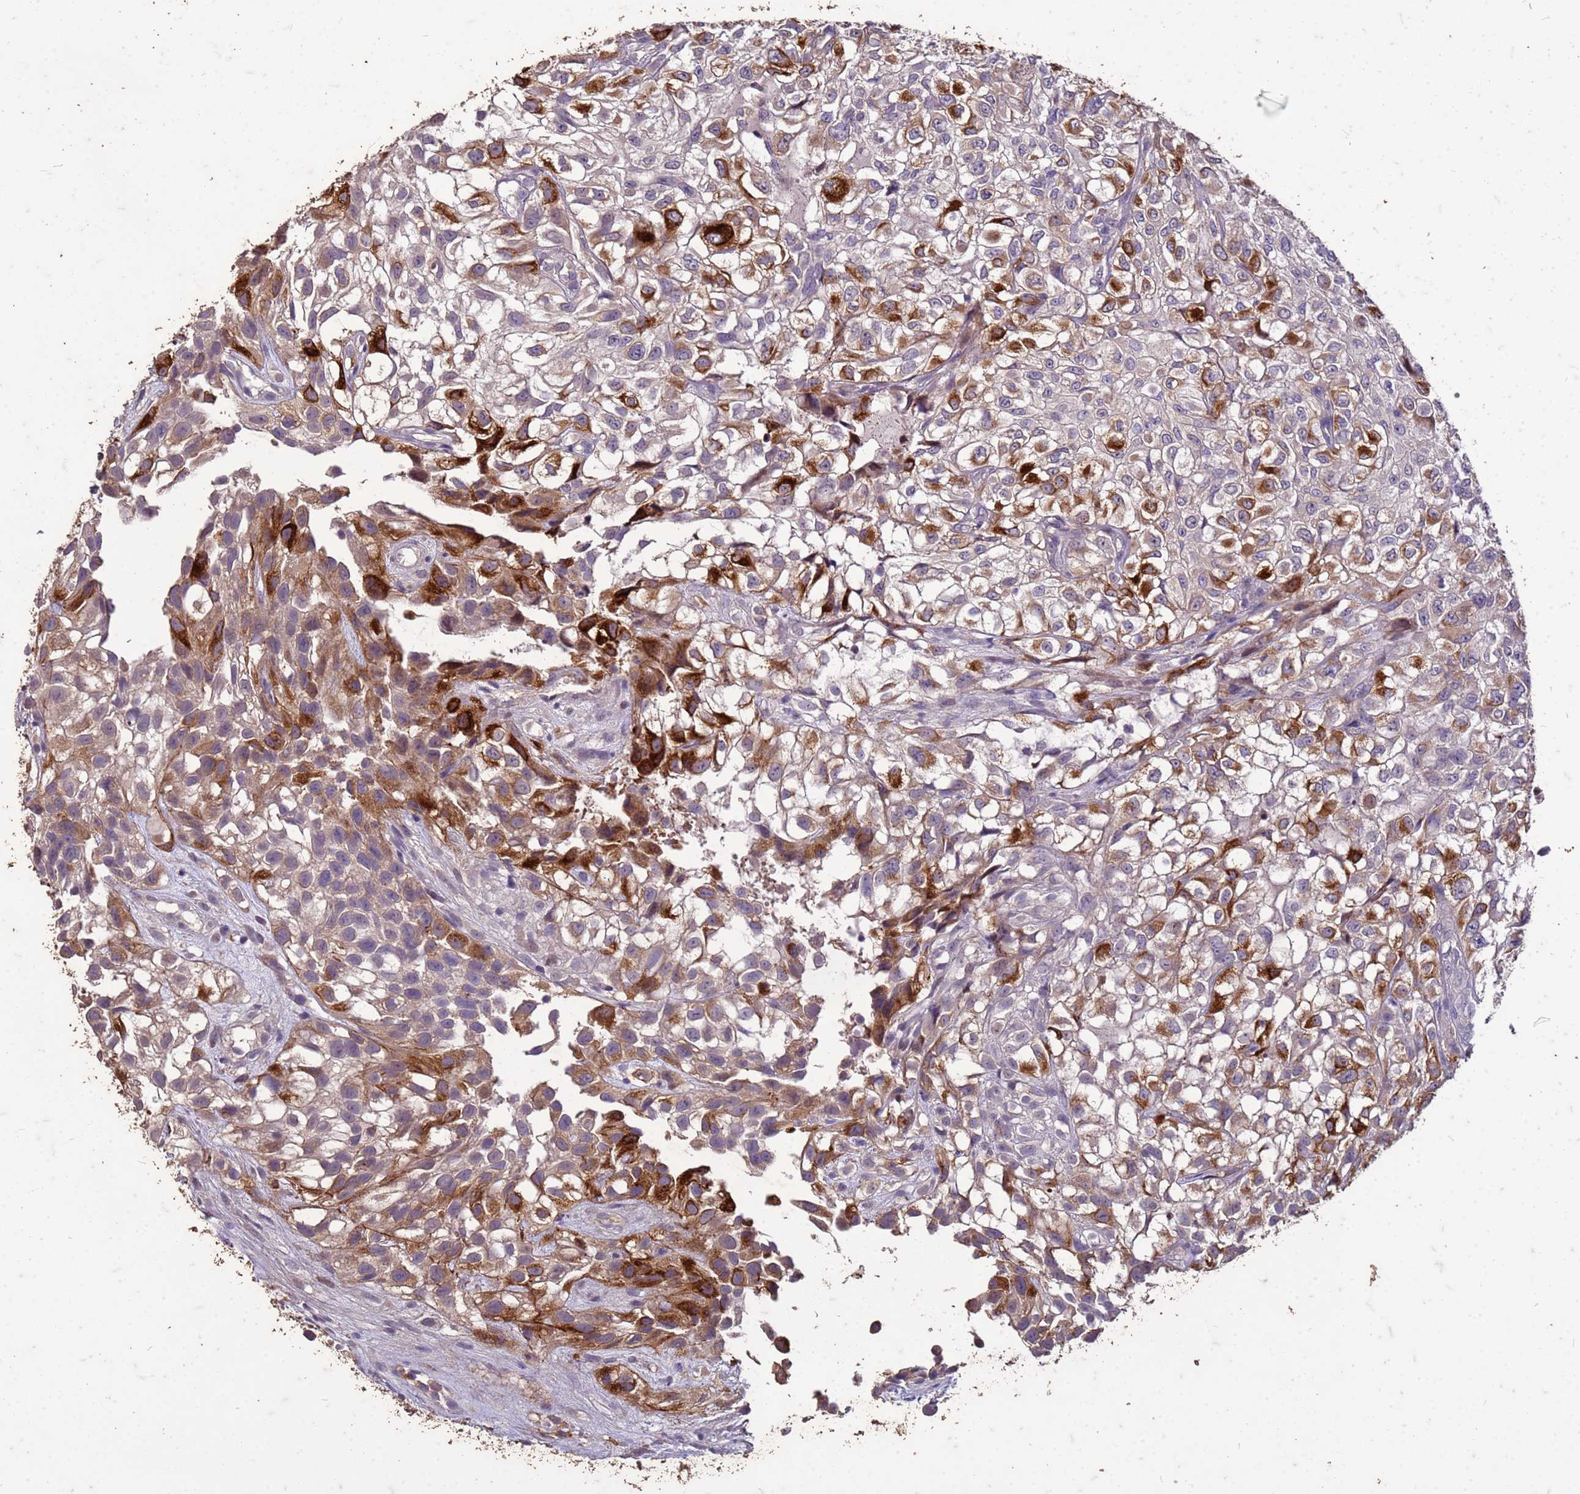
{"staining": {"intensity": "strong", "quantity": "25%-75%", "location": "cytoplasmic/membranous"}, "tissue": "urothelial cancer", "cell_type": "Tumor cells", "image_type": "cancer", "snomed": [{"axis": "morphology", "description": "Urothelial carcinoma, High grade"}, {"axis": "topography", "description": "Urinary bladder"}], "caption": "Immunohistochemistry (IHC) of human high-grade urothelial carcinoma shows high levels of strong cytoplasmic/membranous staining in about 25%-75% of tumor cells. (DAB (3,3'-diaminobenzidine) = brown stain, brightfield microscopy at high magnification).", "gene": "FAM184B", "patient": {"sex": "male", "age": 56}}